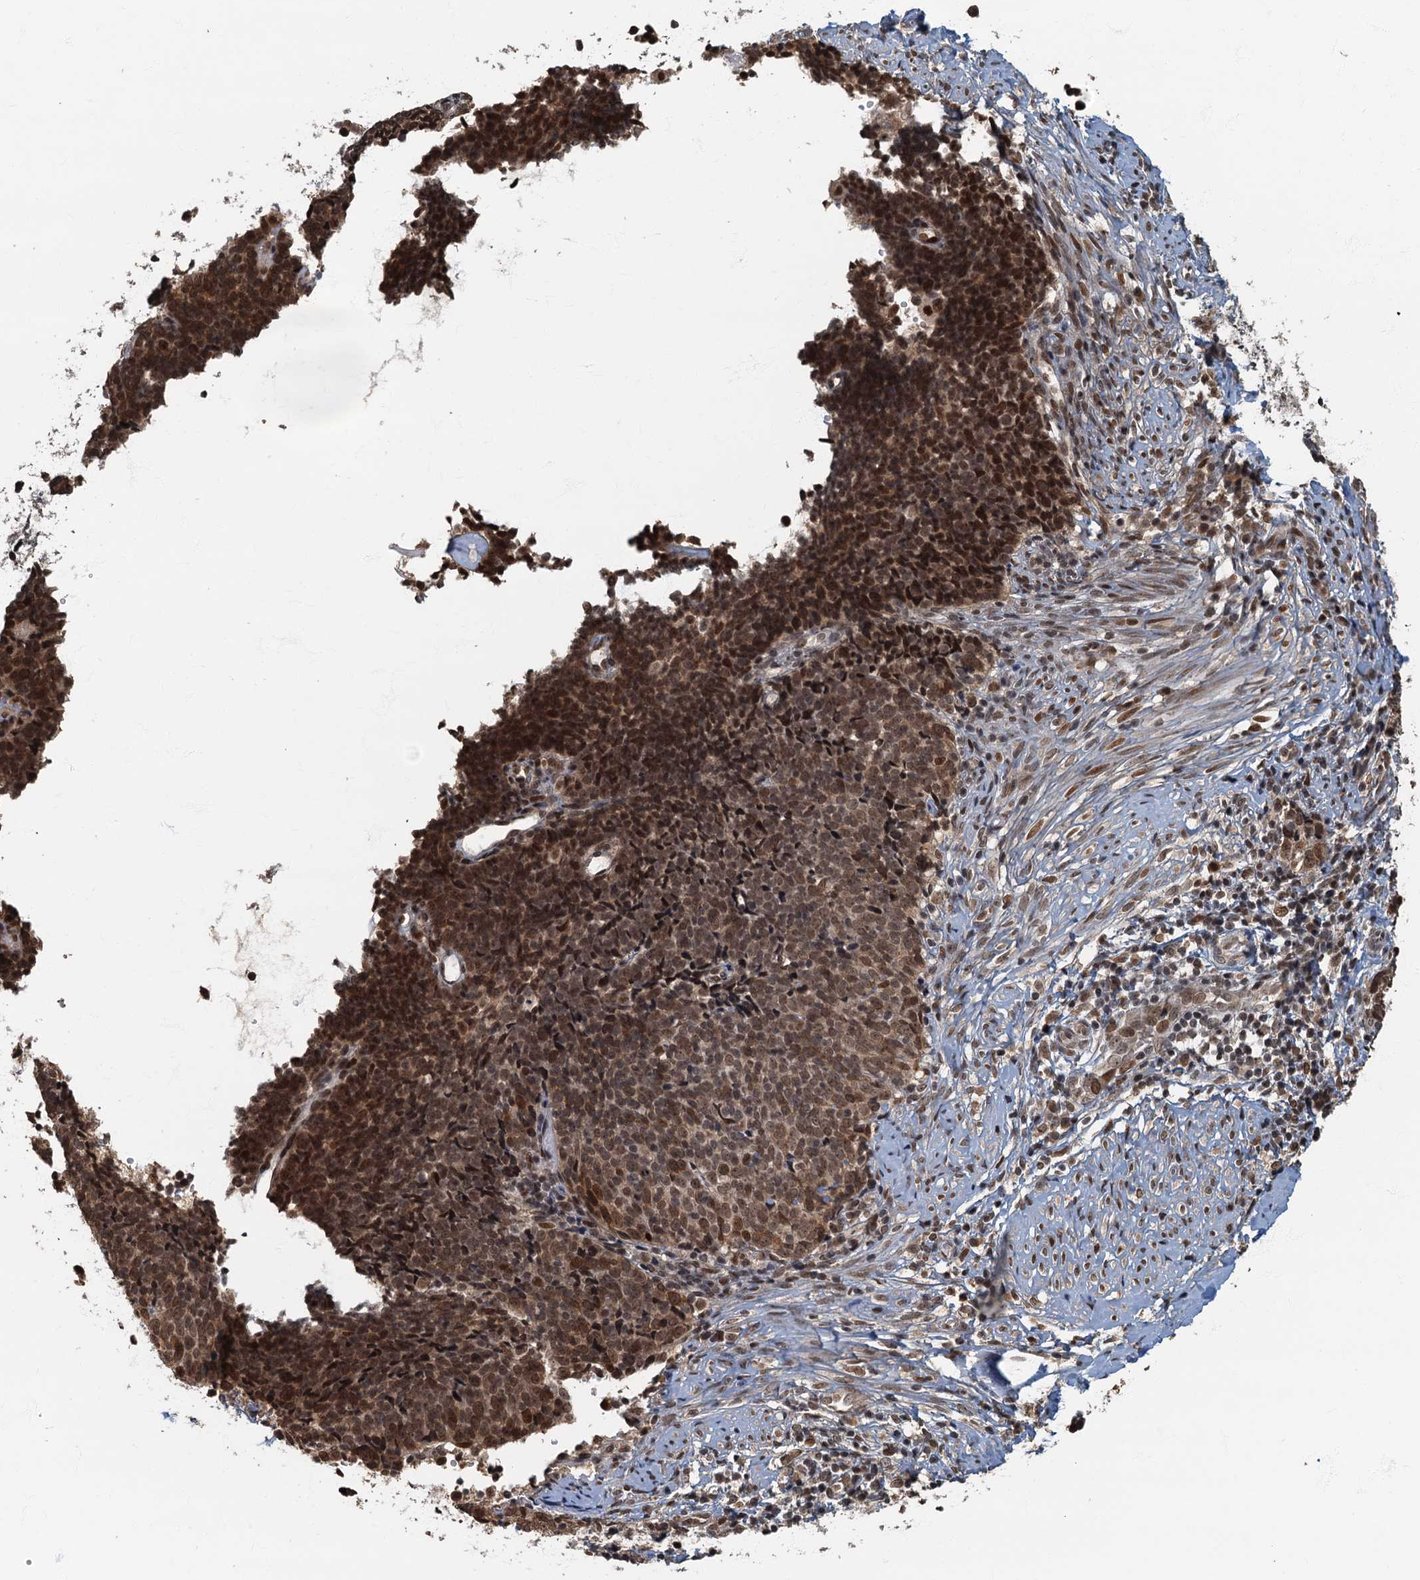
{"staining": {"intensity": "moderate", "quantity": ">75%", "location": "nuclear"}, "tissue": "cervical cancer", "cell_type": "Tumor cells", "image_type": "cancer", "snomed": [{"axis": "morphology", "description": "Squamous cell carcinoma, NOS"}, {"axis": "topography", "description": "Cervix"}], "caption": "Protein staining of cervical cancer tissue reveals moderate nuclear staining in about >75% of tumor cells.", "gene": "CKAP2L", "patient": {"sex": "female", "age": 39}}